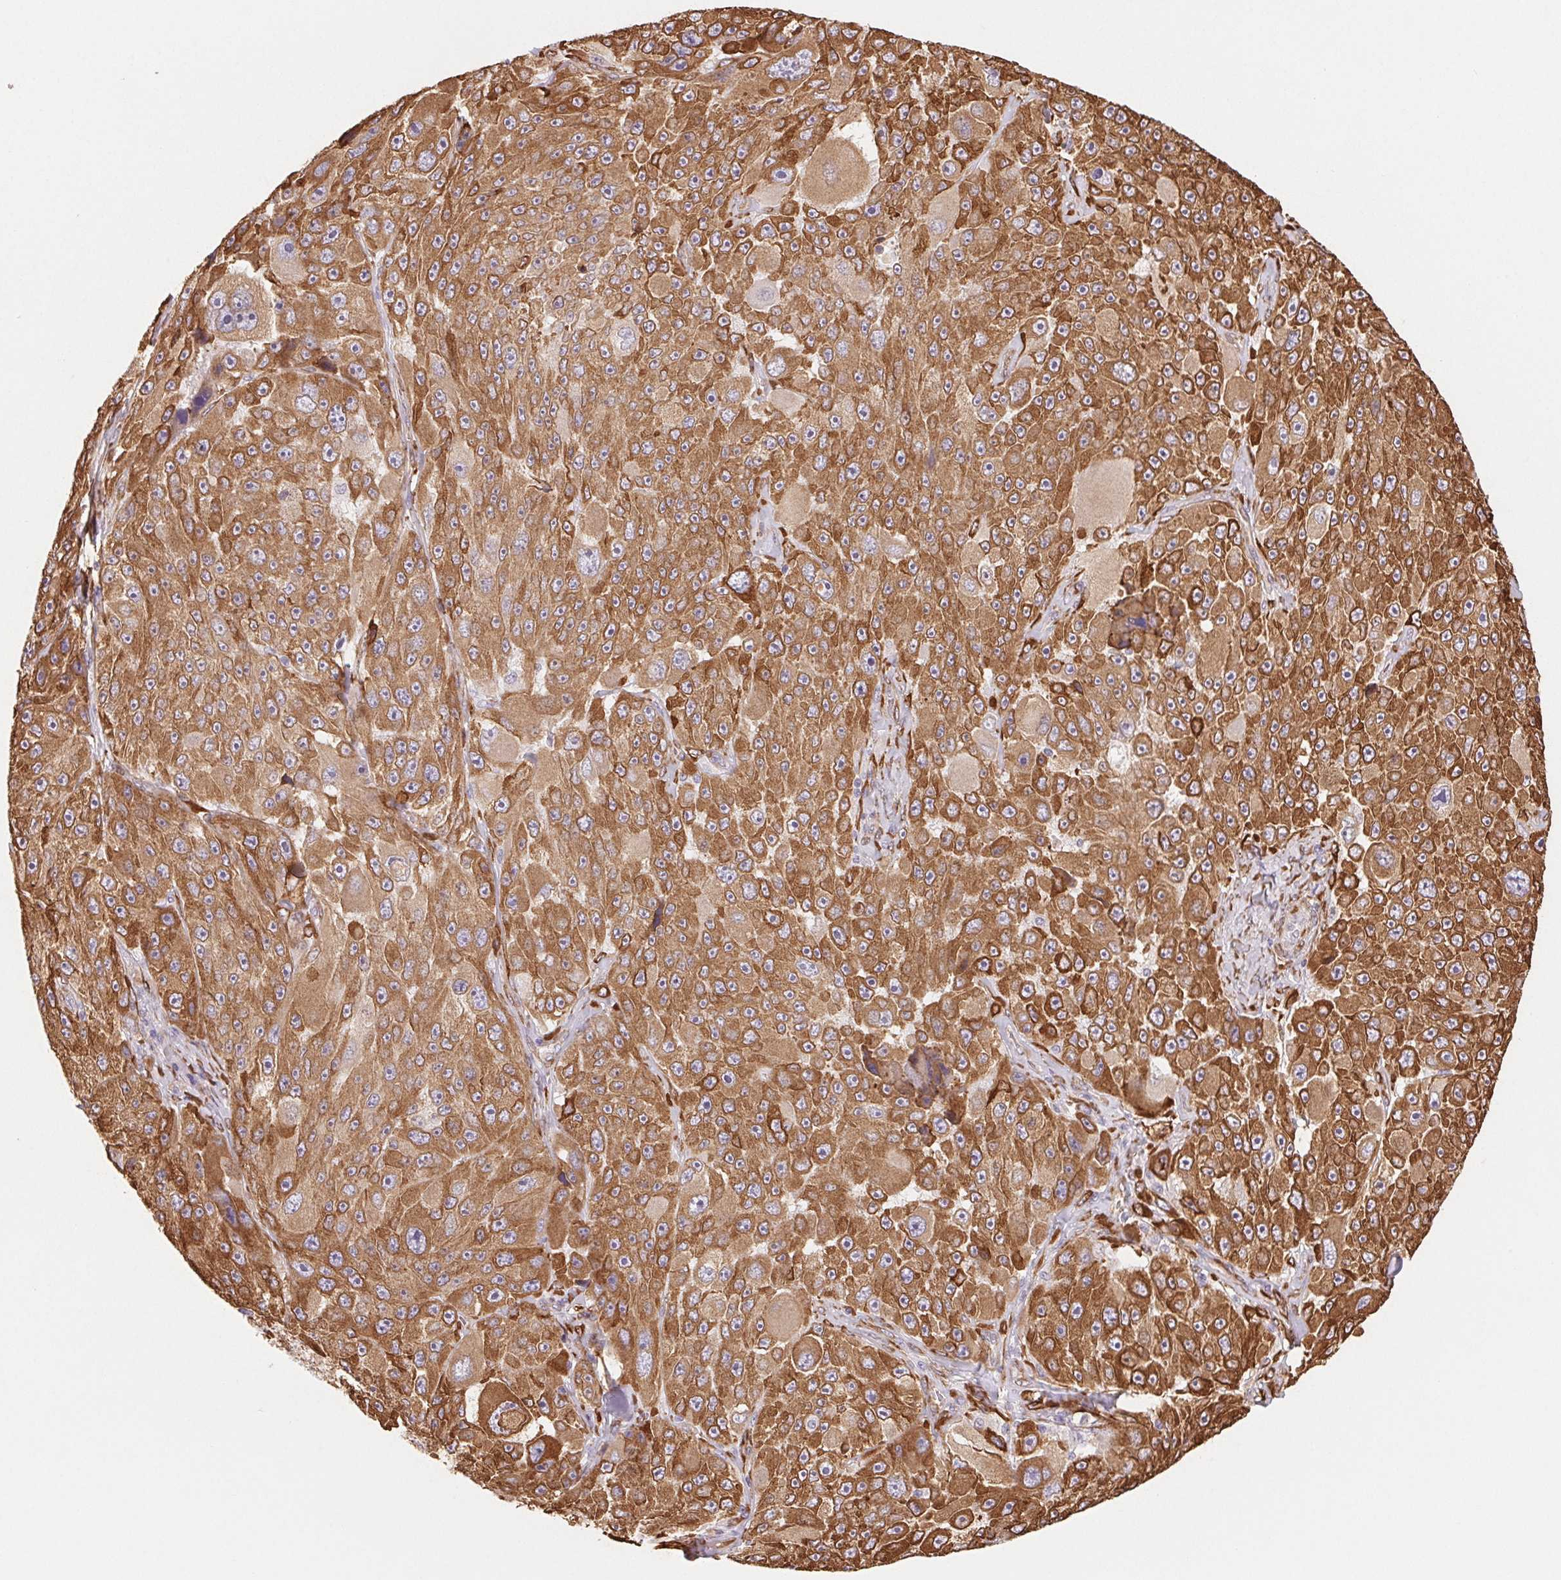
{"staining": {"intensity": "moderate", "quantity": ">75%", "location": "cytoplasmic/membranous"}, "tissue": "melanoma", "cell_type": "Tumor cells", "image_type": "cancer", "snomed": [{"axis": "morphology", "description": "Malignant melanoma, Metastatic site"}, {"axis": "topography", "description": "Lymph node"}], "caption": "The immunohistochemical stain highlights moderate cytoplasmic/membranous expression in tumor cells of malignant melanoma (metastatic site) tissue.", "gene": "FKBP10", "patient": {"sex": "male", "age": 62}}